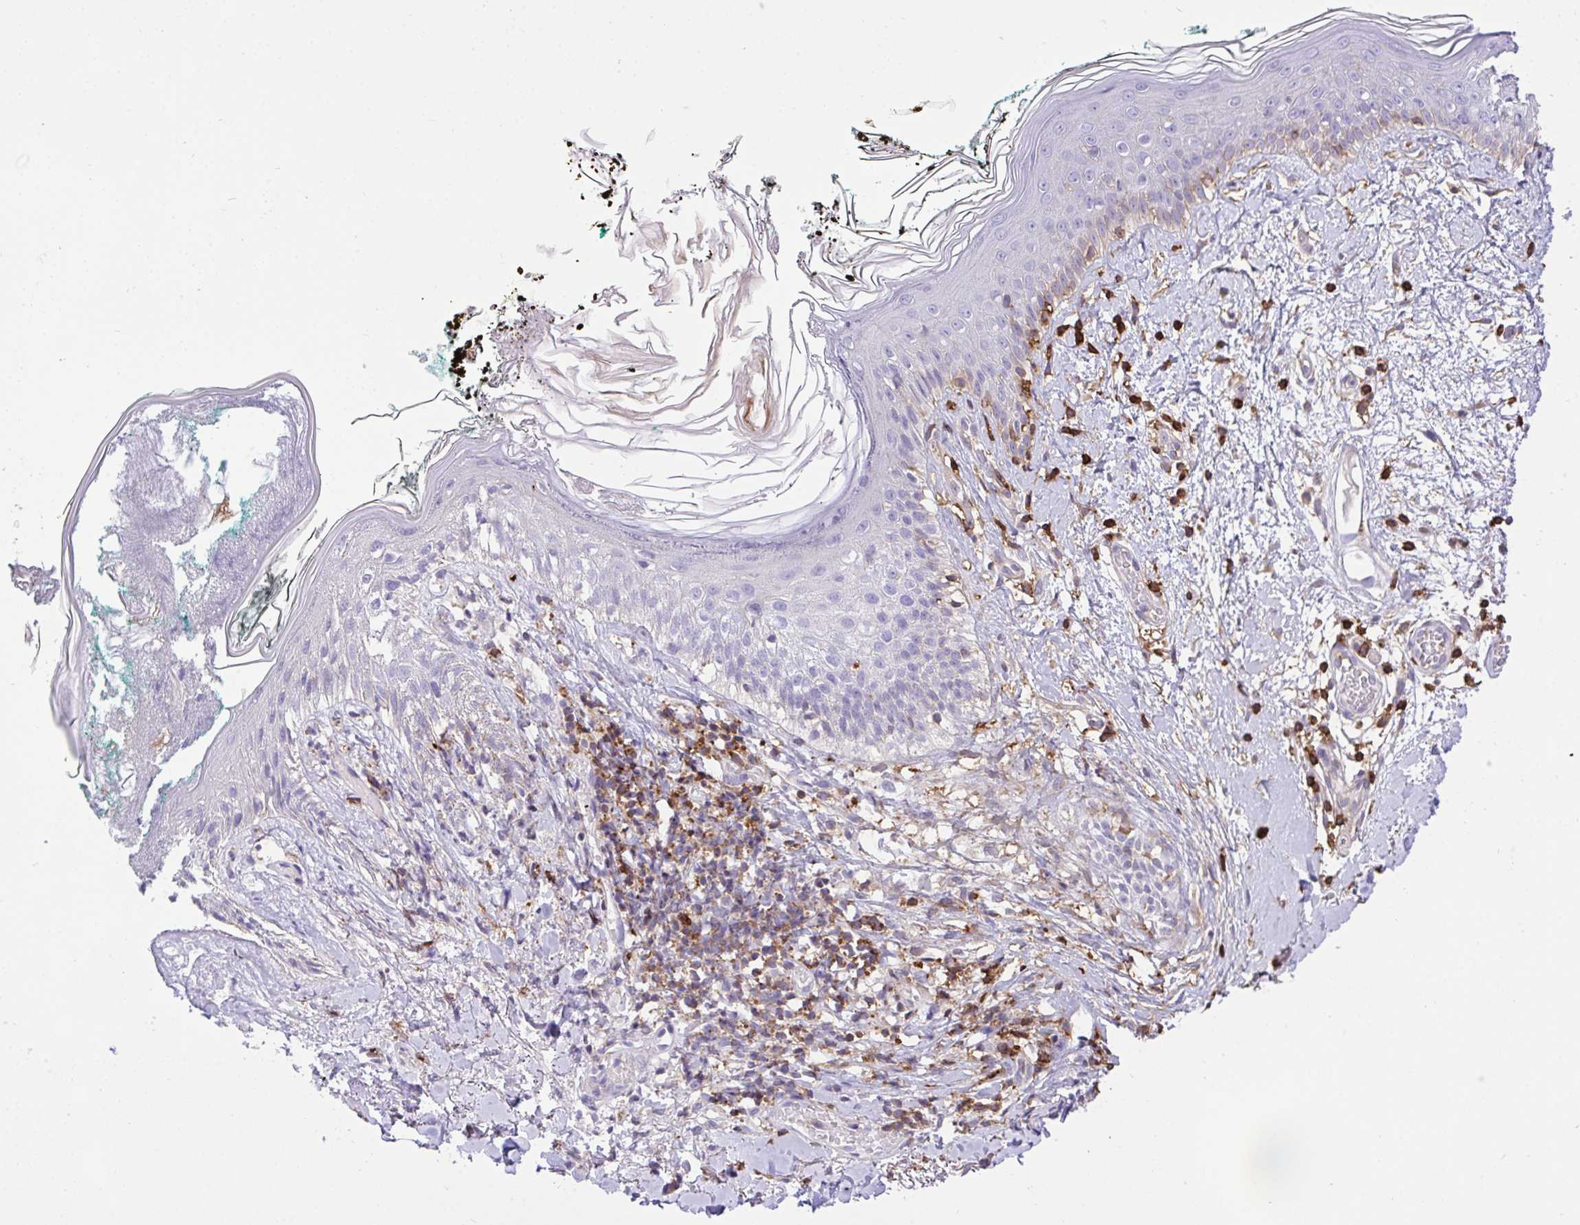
{"staining": {"intensity": "negative", "quantity": "none", "location": "none"}, "tissue": "skin", "cell_type": "Fibroblasts", "image_type": "normal", "snomed": [{"axis": "morphology", "description": "Normal tissue, NOS"}, {"axis": "topography", "description": "Skin"}], "caption": "Fibroblasts are negative for protein expression in unremarkable human skin. (DAB immunohistochemistry, high magnification).", "gene": "ERI1", "patient": {"sex": "female", "age": 34}}